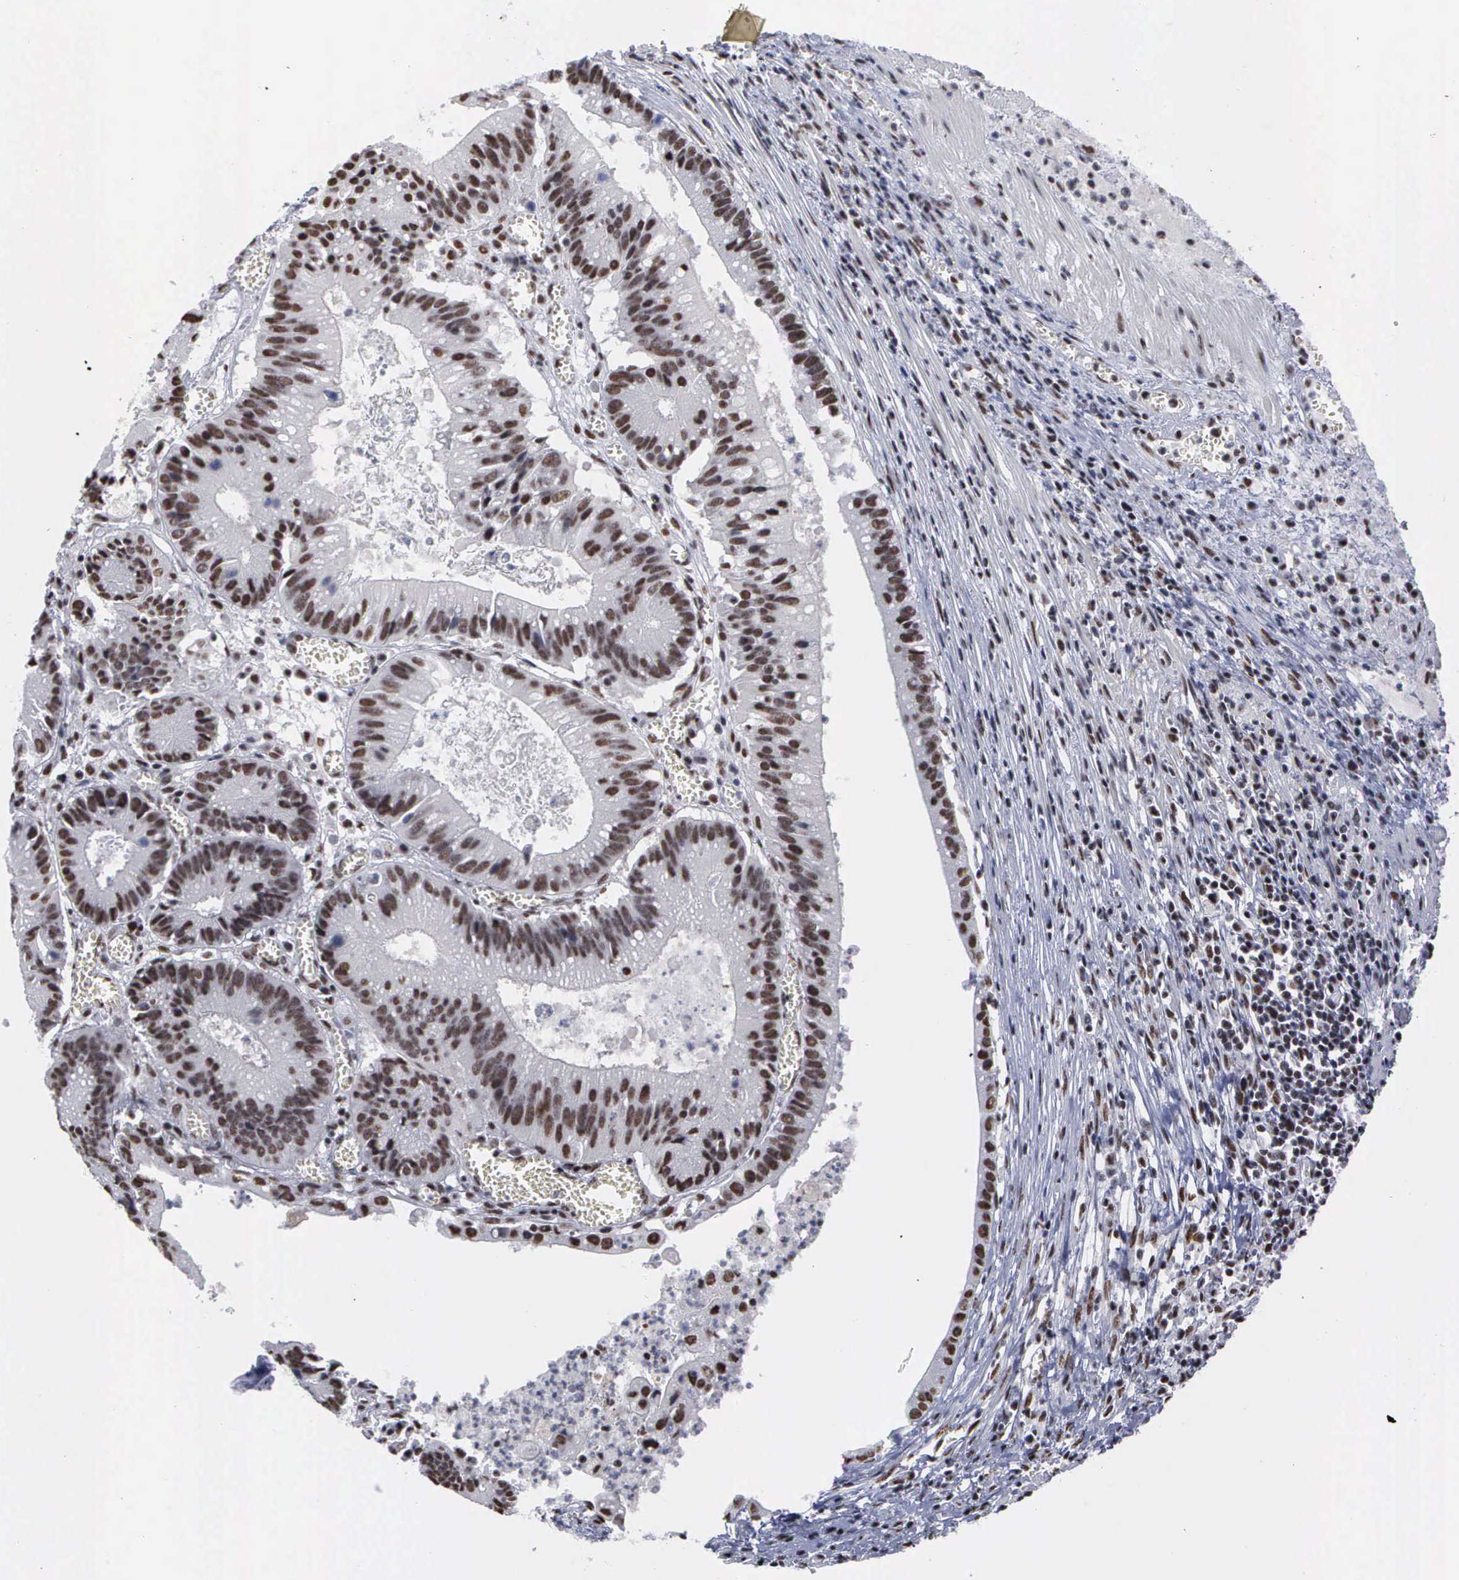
{"staining": {"intensity": "strong", "quantity": ">75%", "location": "nuclear"}, "tissue": "colorectal cancer", "cell_type": "Tumor cells", "image_type": "cancer", "snomed": [{"axis": "morphology", "description": "Adenocarcinoma, NOS"}, {"axis": "topography", "description": "Rectum"}], "caption": "Immunohistochemistry of colorectal cancer exhibits high levels of strong nuclear expression in approximately >75% of tumor cells. (Stains: DAB in brown, nuclei in blue, Microscopy: brightfield microscopy at high magnification).", "gene": "KIAA0586", "patient": {"sex": "female", "age": 81}}